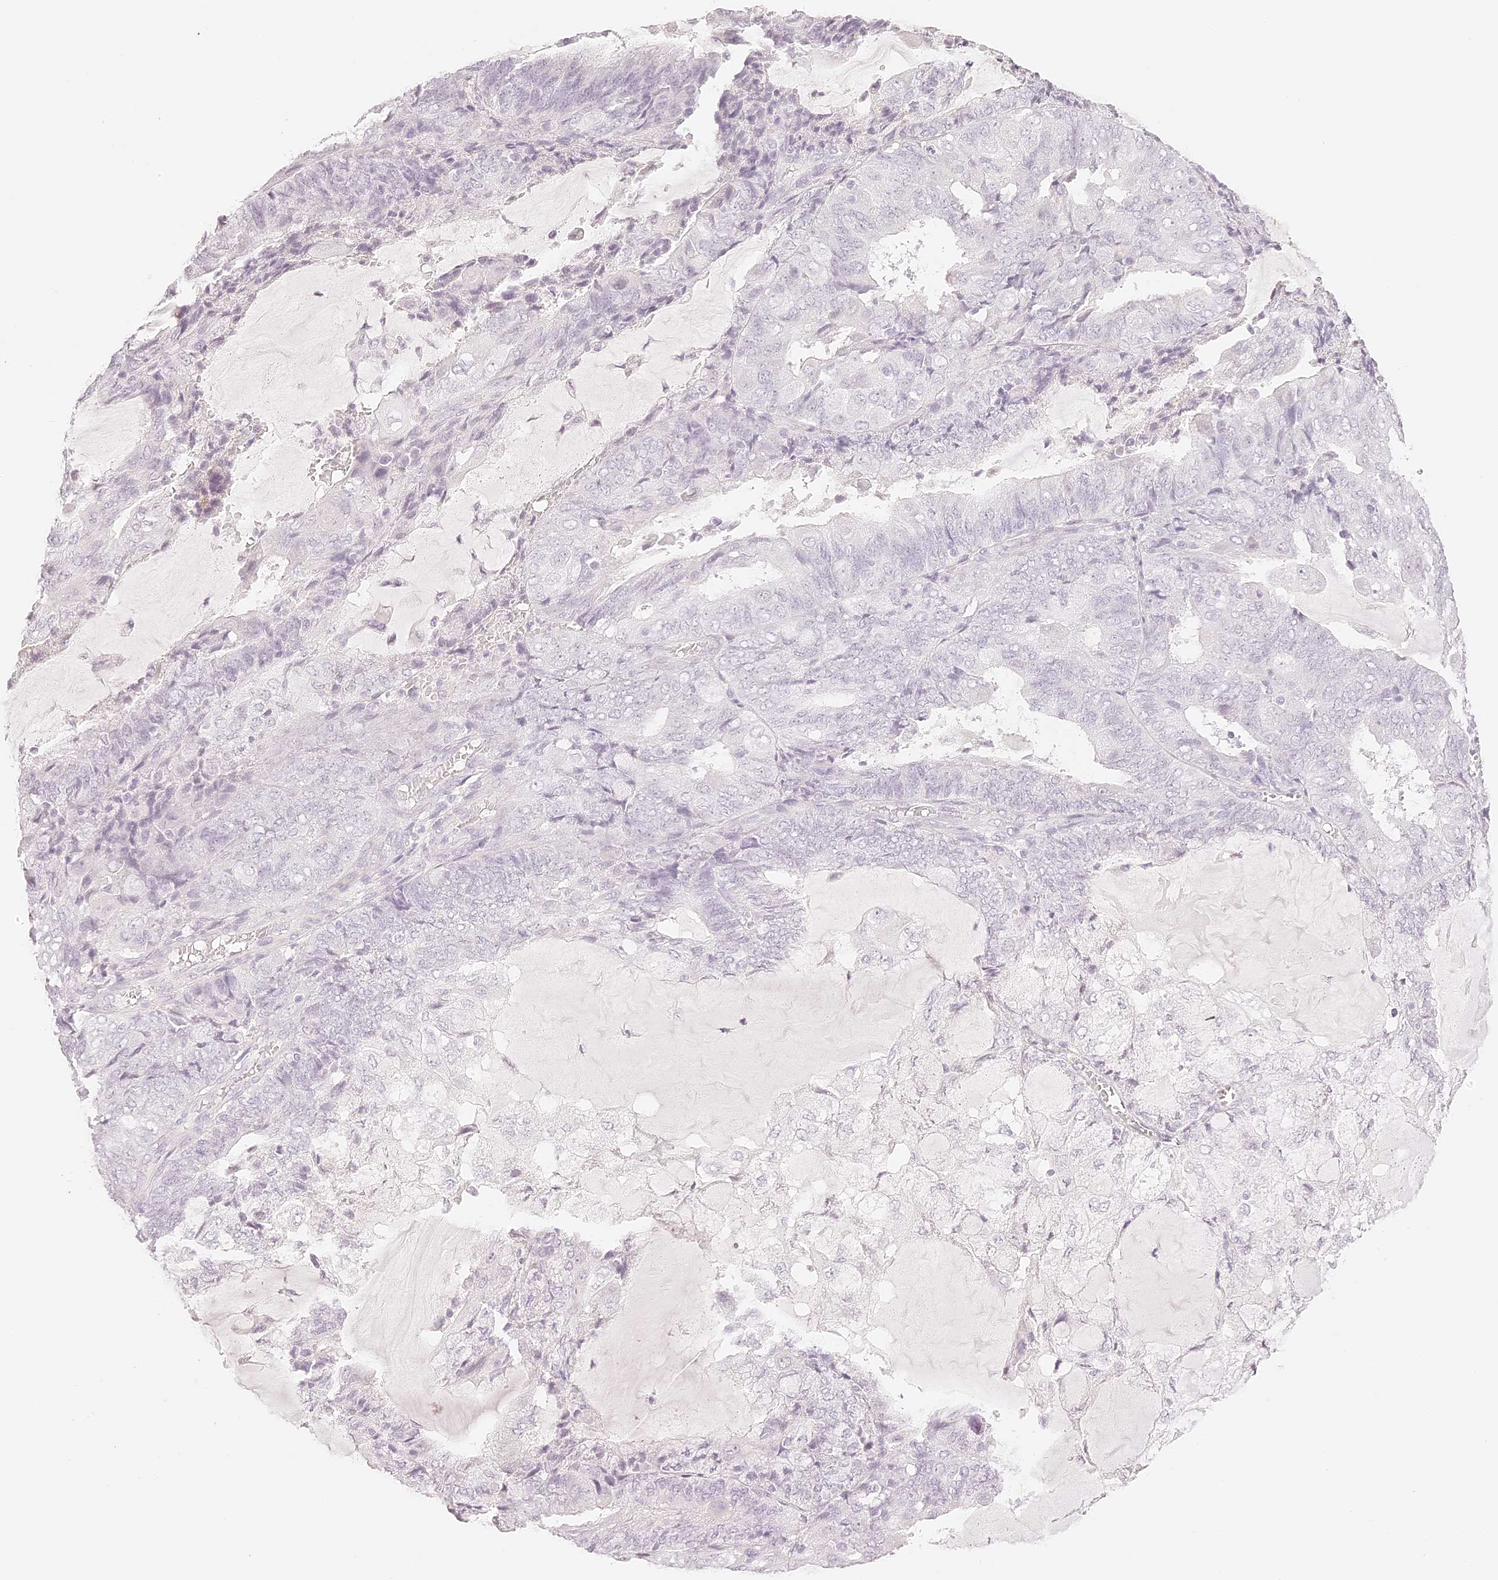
{"staining": {"intensity": "negative", "quantity": "none", "location": "none"}, "tissue": "endometrial cancer", "cell_type": "Tumor cells", "image_type": "cancer", "snomed": [{"axis": "morphology", "description": "Adenocarcinoma, NOS"}, {"axis": "topography", "description": "Endometrium"}], "caption": "Immunohistochemistry (IHC) of human adenocarcinoma (endometrial) exhibits no expression in tumor cells. Nuclei are stained in blue.", "gene": "TRIM45", "patient": {"sex": "female", "age": 81}}